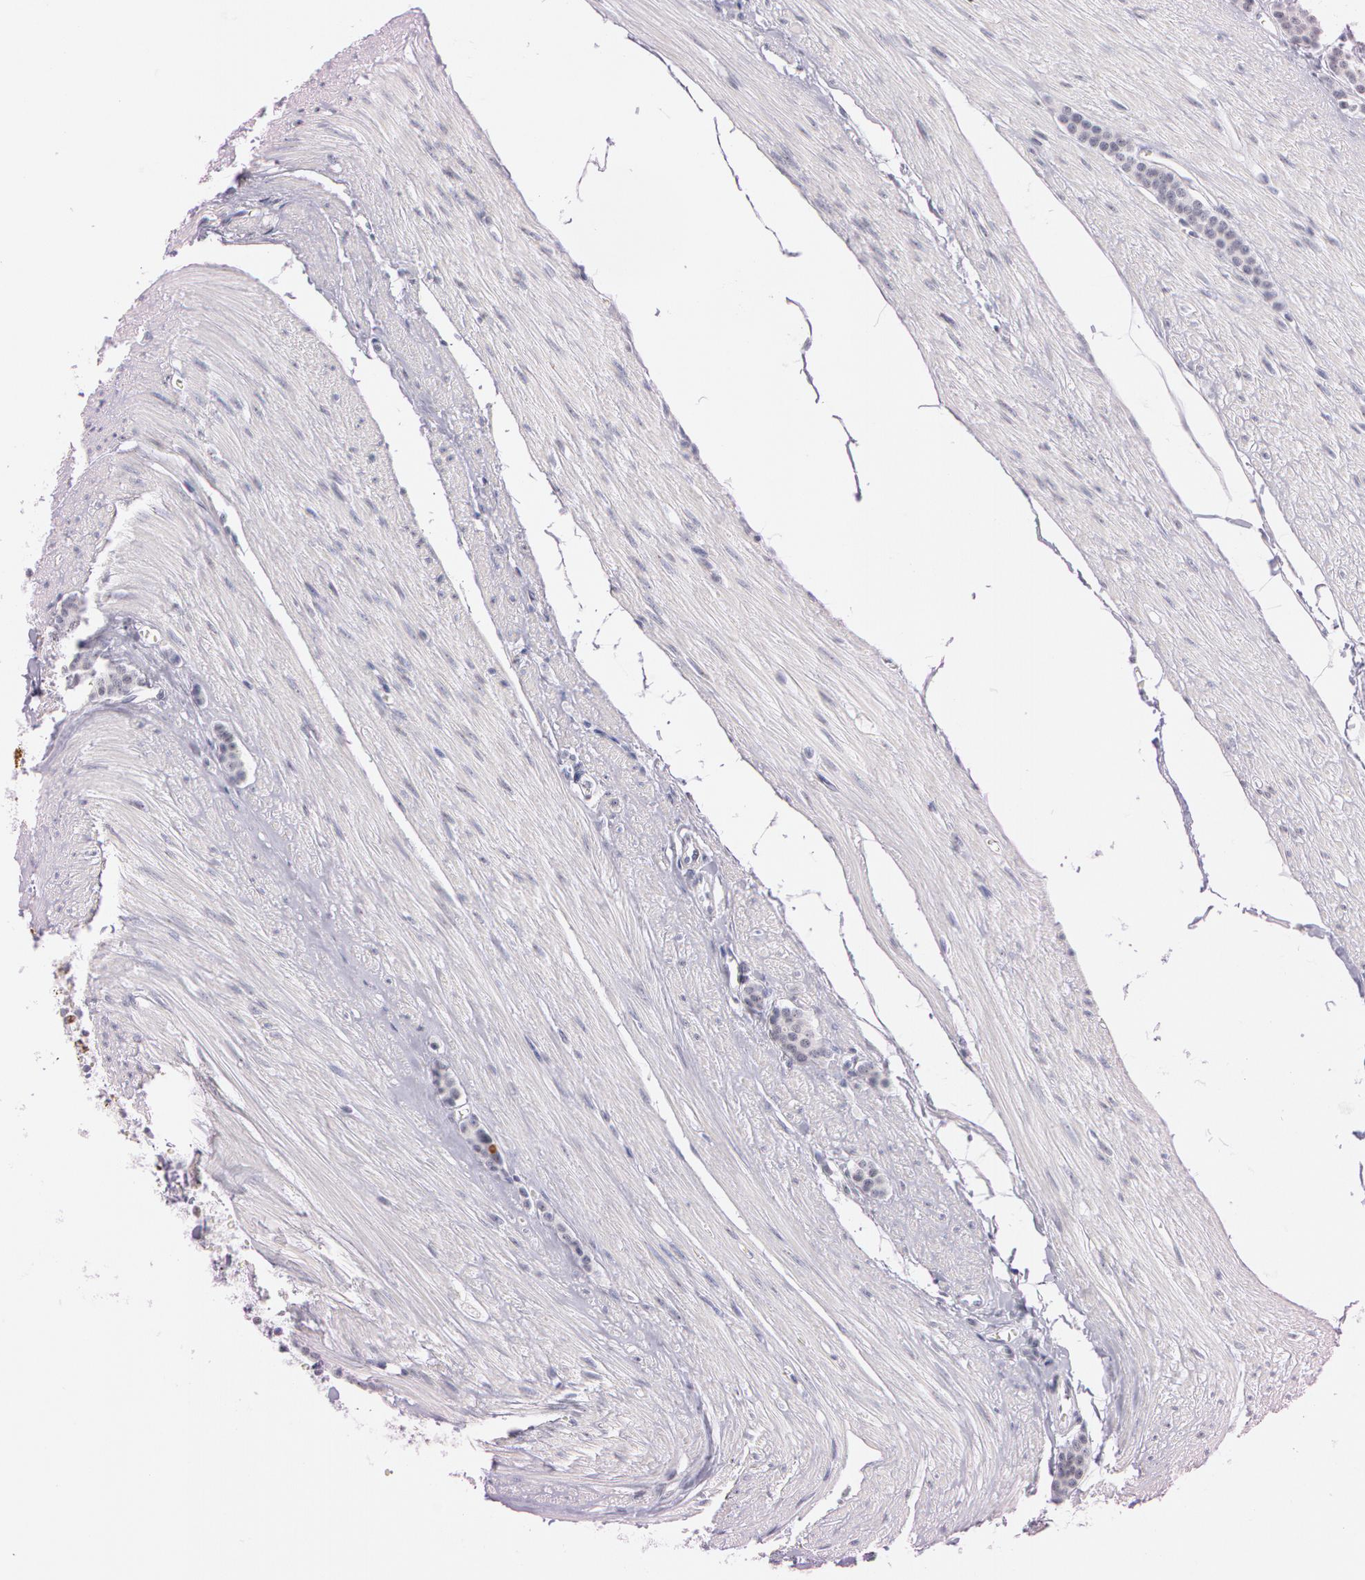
{"staining": {"intensity": "negative", "quantity": "none", "location": "none"}, "tissue": "carcinoid", "cell_type": "Tumor cells", "image_type": "cancer", "snomed": [{"axis": "morphology", "description": "Carcinoid, malignant, NOS"}, {"axis": "topography", "description": "Small intestine"}], "caption": "This is a photomicrograph of immunohistochemistry staining of malignant carcinoid, which shows no expression in tumor cells.", "gene": "FBL", "patient": {"sex": "male", "age": 60}}